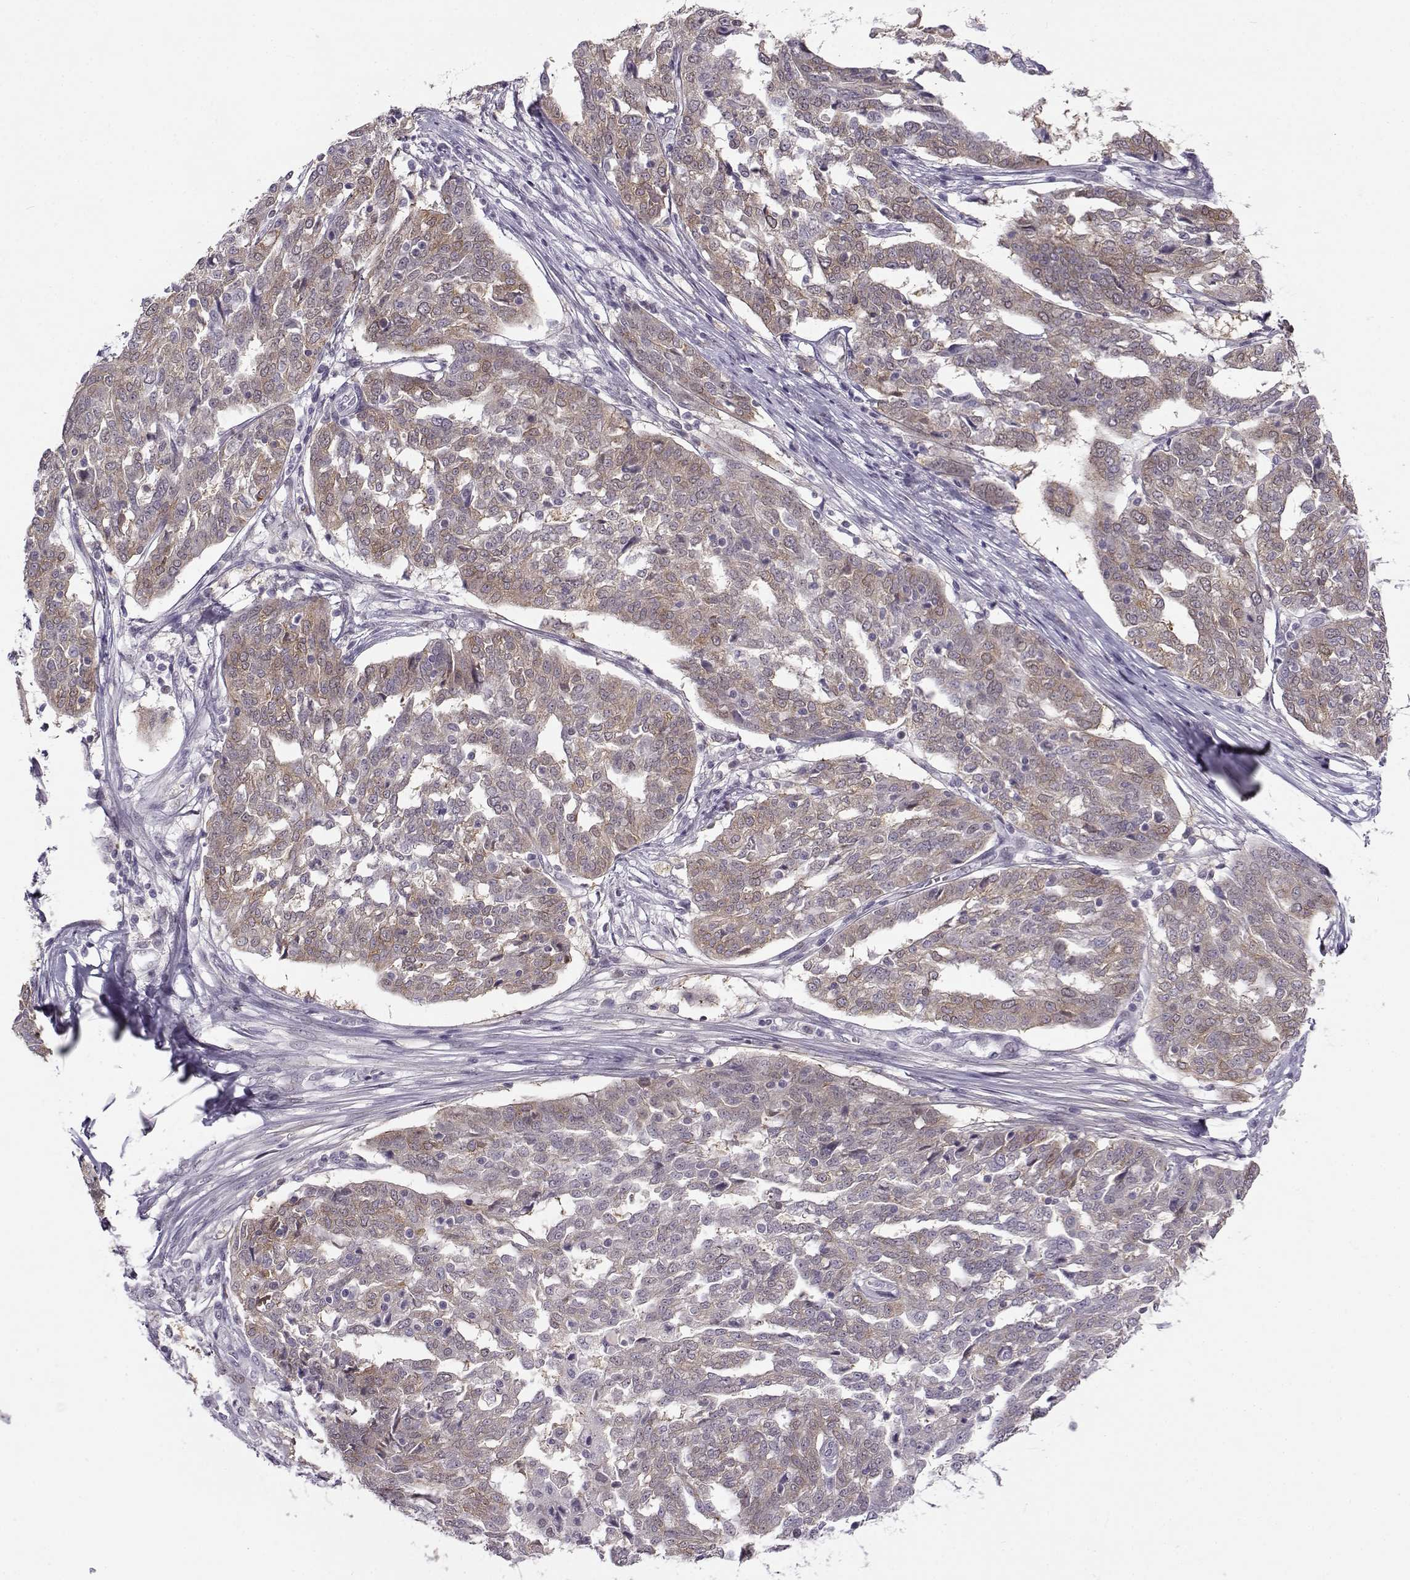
{"staining": {"intensity": "weak", "quantity": ">75%", "location": "cytoplasmic/membranous"}, "tissue": "ovarian cancer", "cell_type": "Tumor cells", "image_type": "cancer", "snomed": [{"axis": "morphology", "description": "Cystadenocarcinoma, serous, NOS"}, {"axis": "topography", "description": "Ovary"}], "caption": "A high-resolution image shows immunohistochemistry staining of serous cystadenocarcinoma (ovarian), which reveals weak cytoplasmic/membranous staining in approximately >75% of tumor cells.", "gene": "BACH1", "patient": {"sex": "female", "age": 67}}